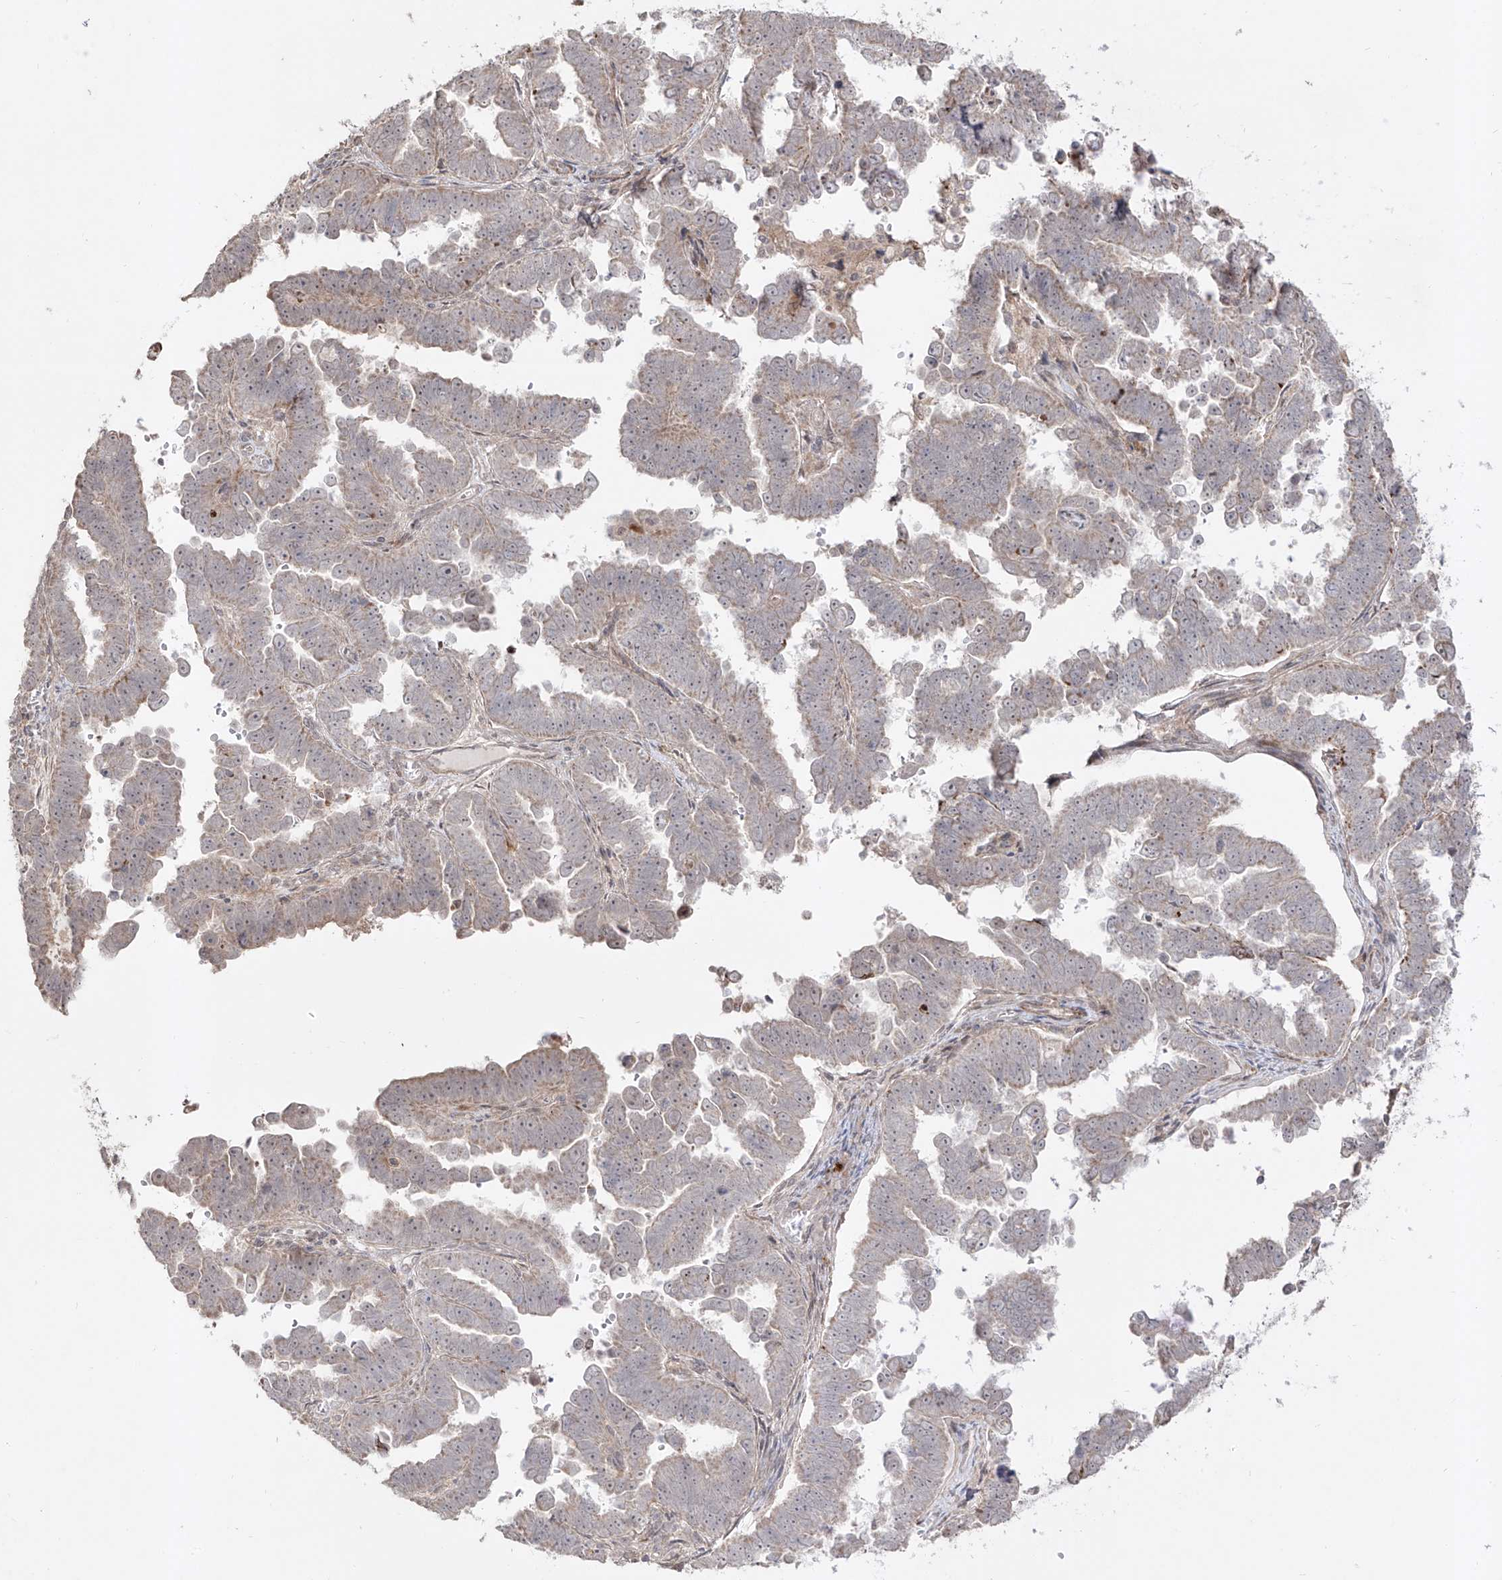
{"staining": {"intensity": "weak", "quantity": "<25%", "location": "cytoplasmic/membranous"}, "tissue": "endometrial cancer", "cell_type": "Tumor cells", "image_type": "cancer", "snomed": [{"axis": "morphology", "description": "Adenocarcinoma, NOS"}, {"axis": "topography", "description": "Endometrium"}], "caption": "An IHC image of adenocarcinoma (endometrial) is shown. There is no staining in tumor cells of adenocarcinoma (endometrial).", "gene": "KDM1B", "patient": {"sex": "female", "age": 75}}